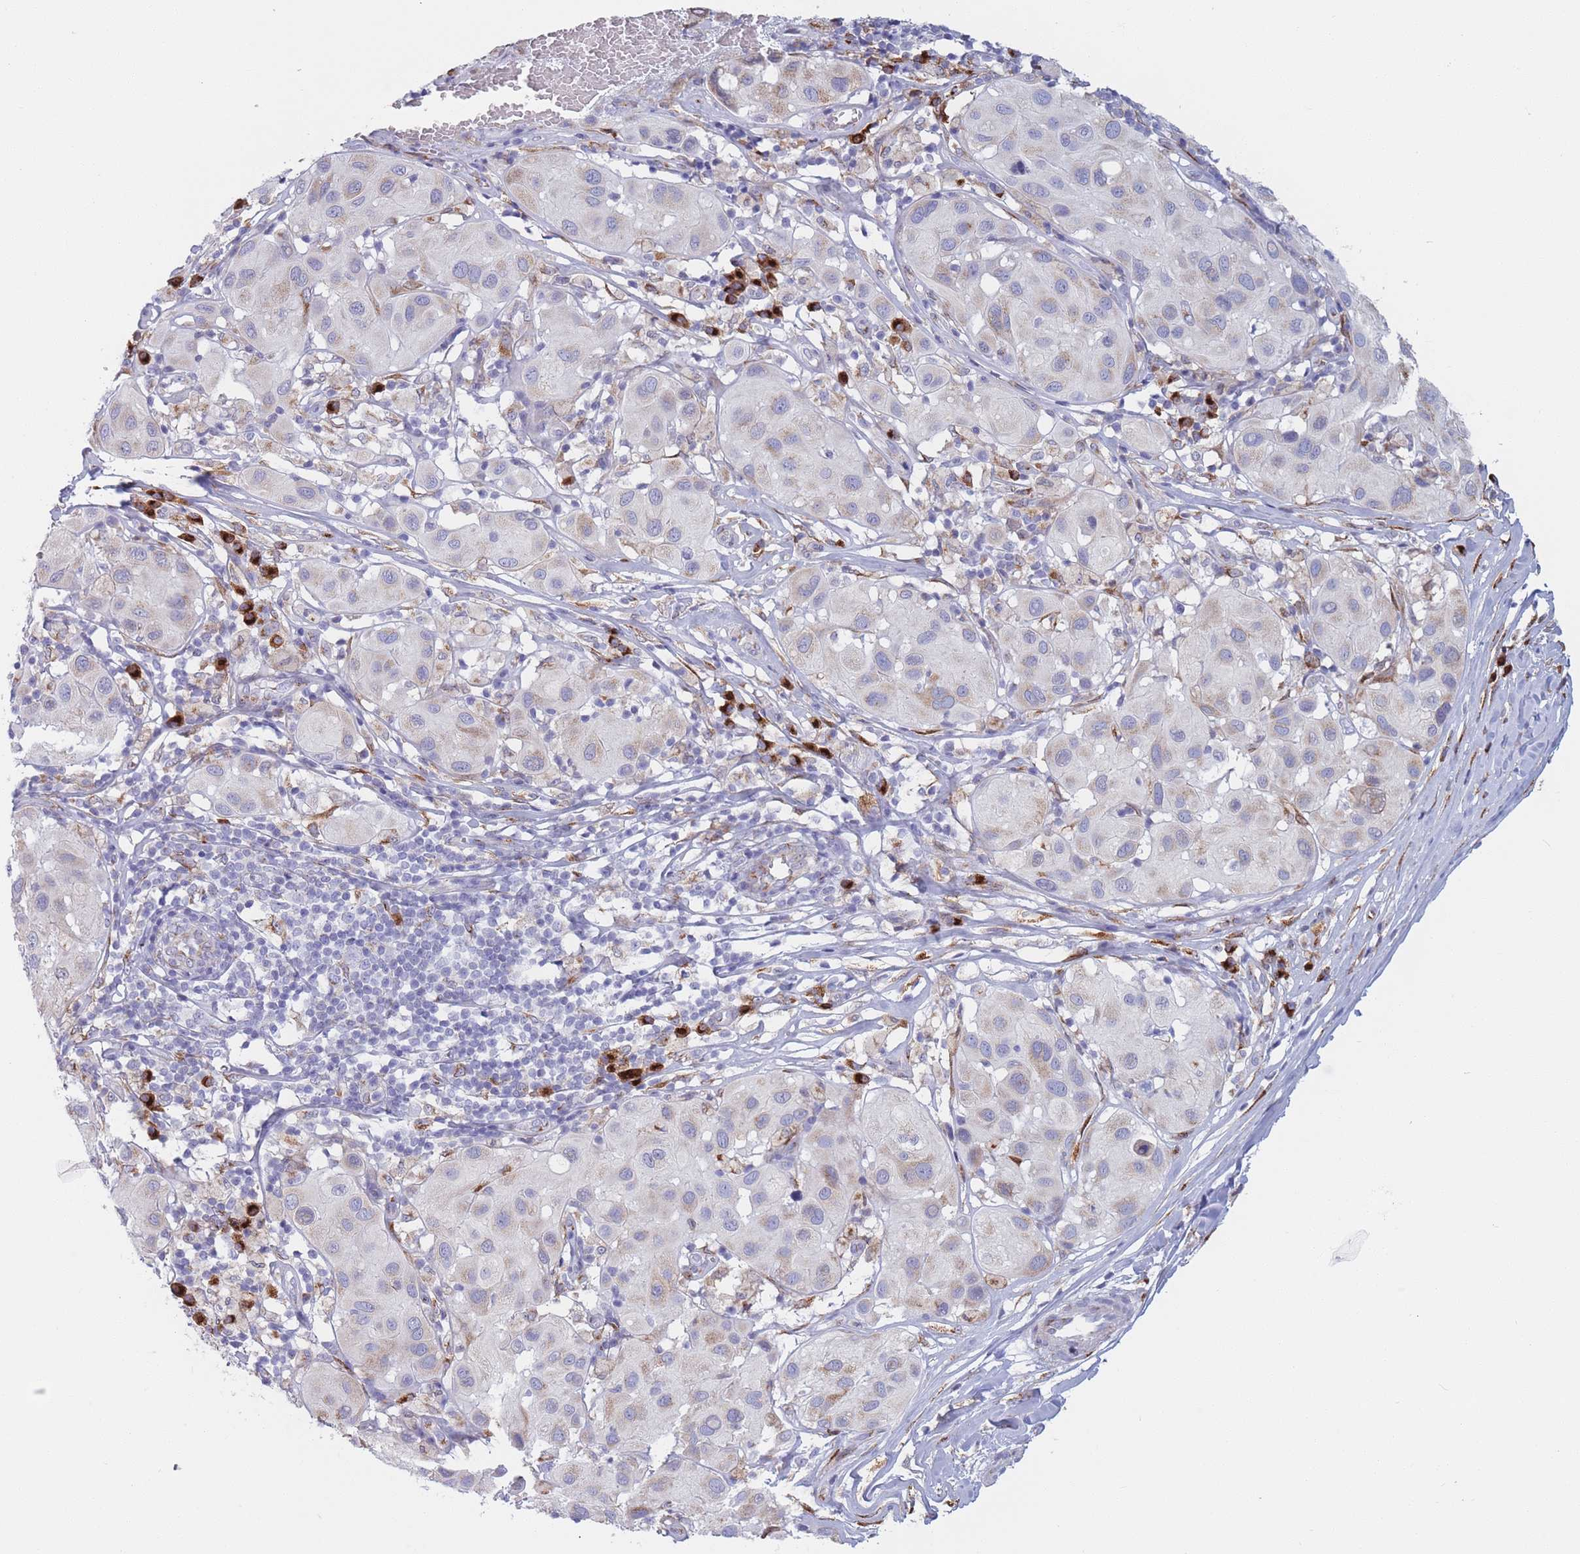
{"staining": {"intensity": "weak", "quantity": "<25%", "location": "cytoplasmic/membranous"}, "tissue": "melanoma", "cell_type": "Tumor cells", "image_type": "cancer", "snomed": [{"axis": "morphology", "description": "Malignant melanoma, Metastatic site"}, {"axis": "topography", "description": "Skin"}], "caption": "Tumor cells show no significant expression in malignant melanoma (metastatic site).", "gene": "MRPL30", "patient": {"sex": "male", "age": 41}}